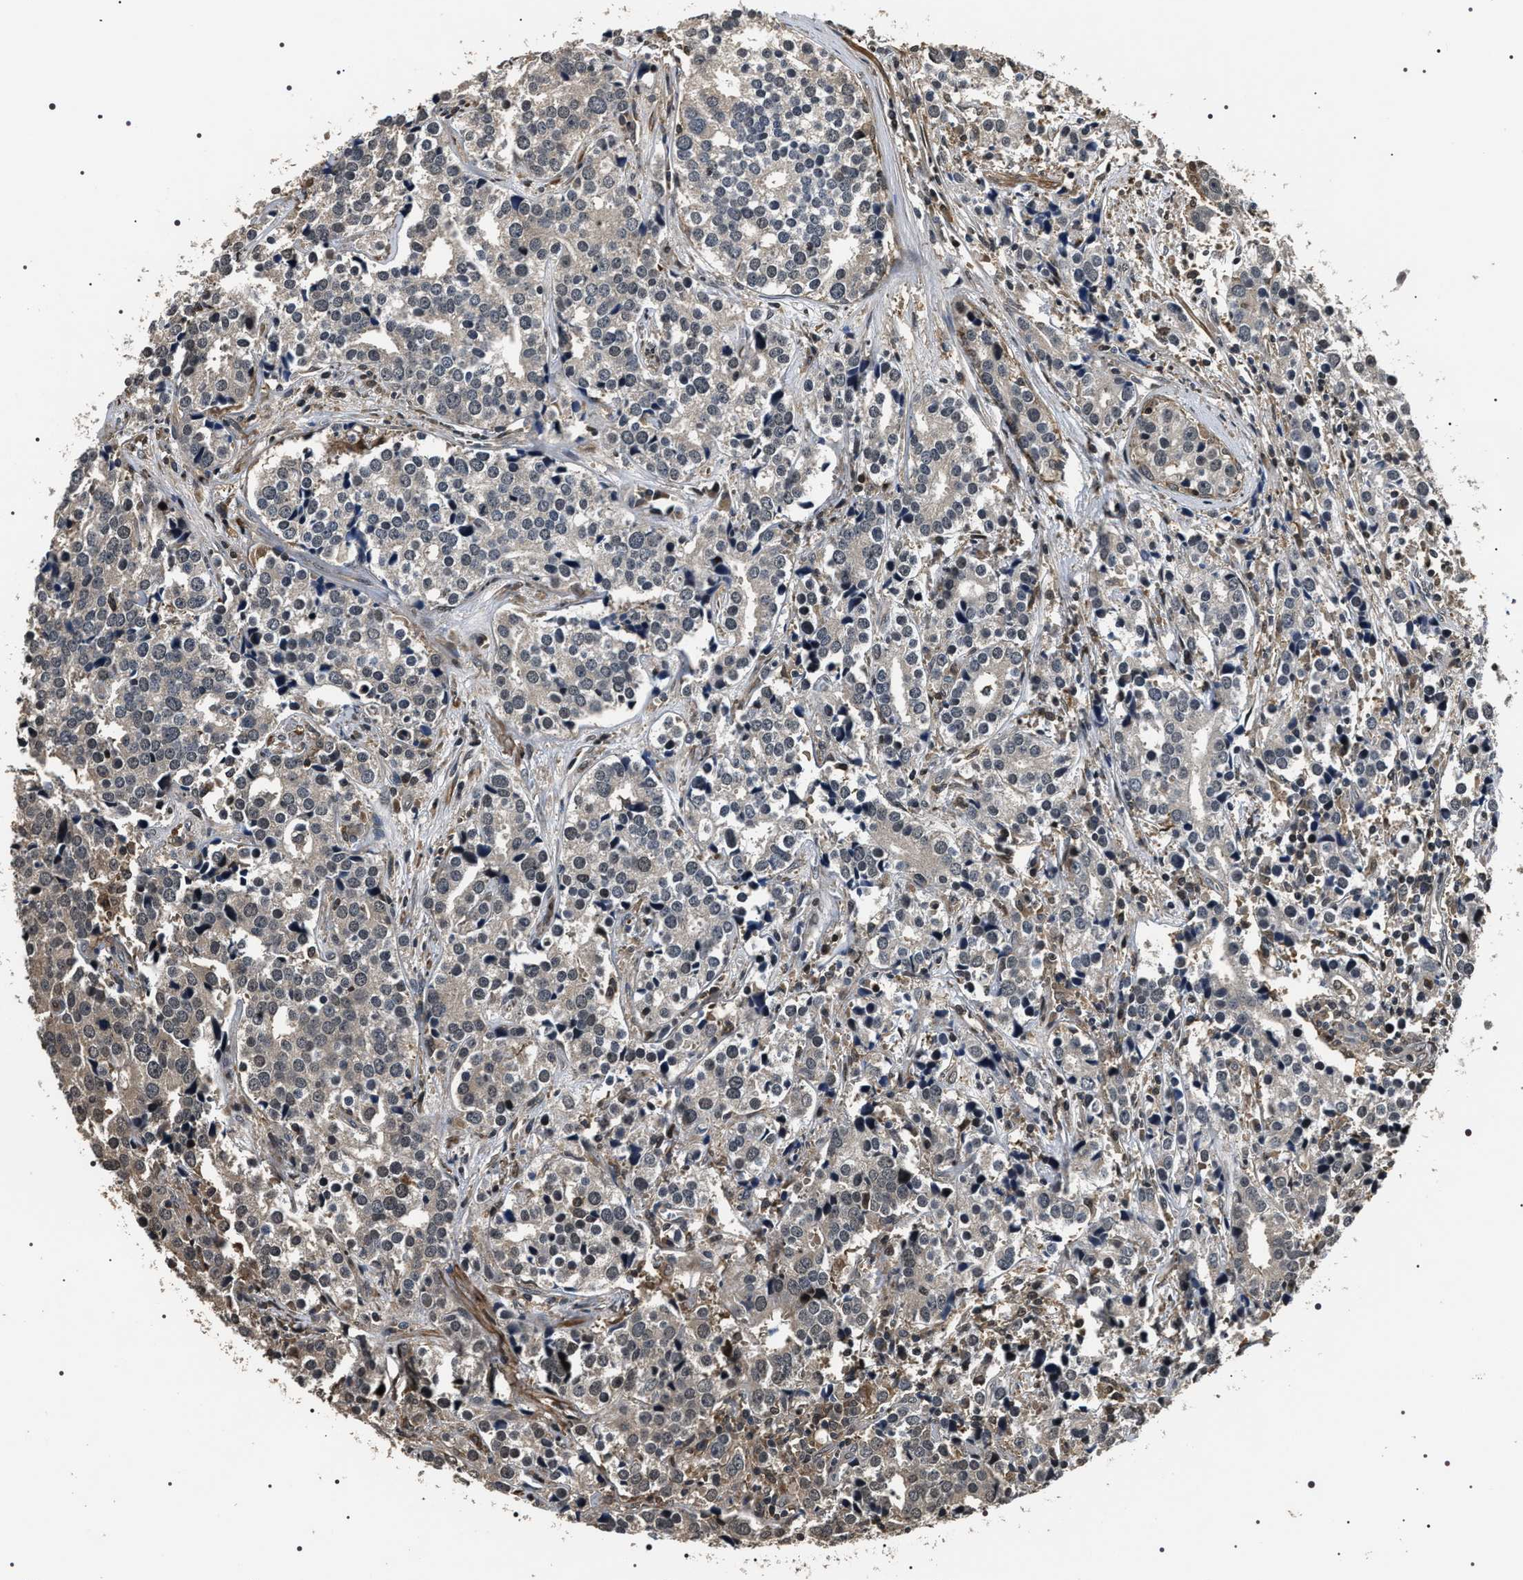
{"staining": {"intensity": "weak", "quantity": "<25%", "location": "cytoplasmic/membranous"}, "tissue": "prostate cancer", "cell_type": "Tumor cells", "image_type": "cancer", "snomed": [{"axis": "morphology", "description": "Adenocarcinoma, High grade"}, {"axis": "topography", "description": "Prostate"}], "caption": "Immunohistochemistry photomicrograph of prostate cancer (adenocarcinoma (high-grade)) stained for a protein (brown), which displays no expression in tumor cells.", "gene": "ARHGAP22", "patient": {"sex": "male", "age": 71}}